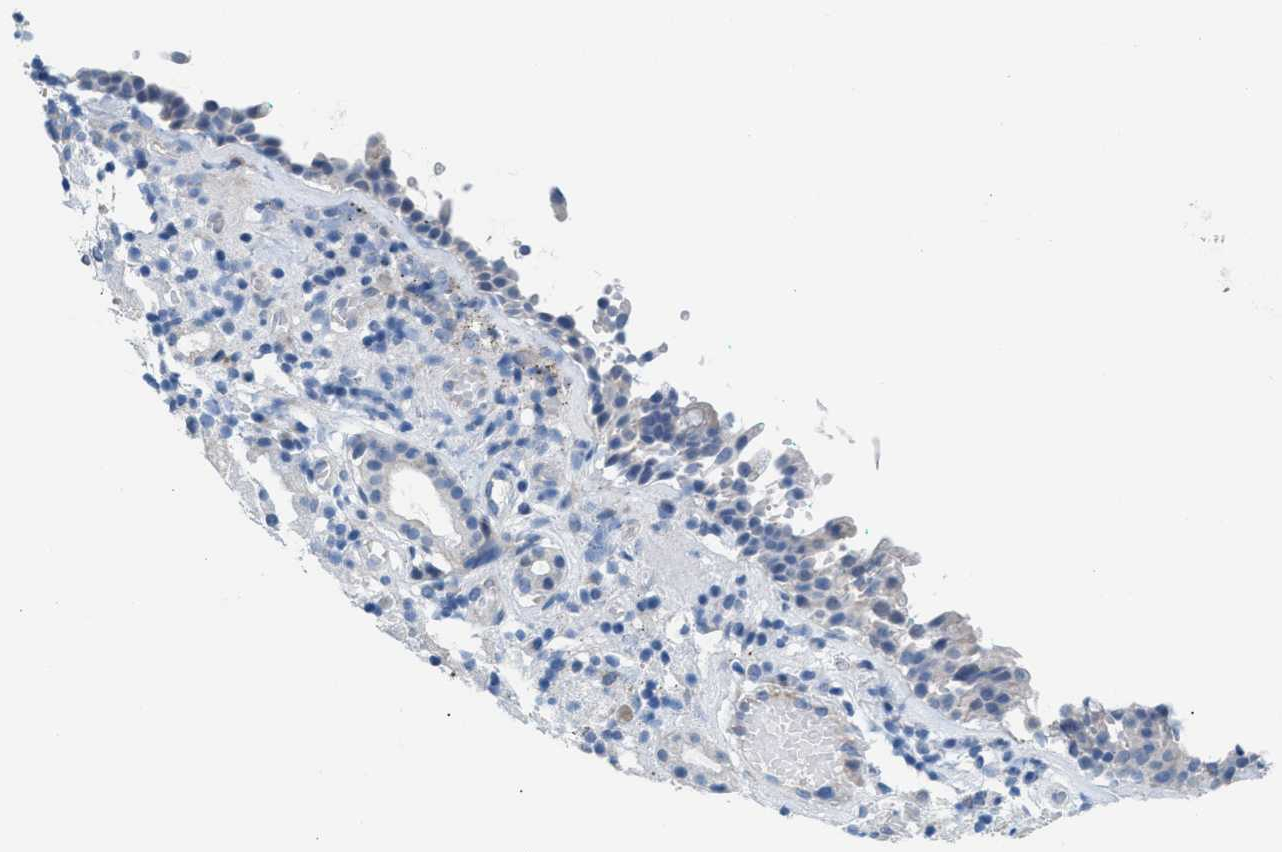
{"staining": {"intensity": "negative", "quantity": "none", "location": "none"}, "tissue": "nasopharynx", "cell_type": "Respiratory epithelial cells", "image_type": "normal", "snomed": [{"axis": "morphology", "description": "Normal tissue, NOS"}, {"axis": "morphology", "description": "Basal cell carcinoma"}, {"axis": "topography", "description": "Cartilage tissue"}, {"axis": "topography", "description": "Nasopharynx"}, {"axis": "topography", "description": "Oral tissue"}], "caption": "Respiratory epithelial cells are negative for brown protein staining in benign nasopharynx. The staining was performed using DAB to visualize the protein expression in brown, while the nuclei were stained in blue with hematoxylin (Magnification: 20x).", "gene": "MPP3", "patient": {"sex": "female", "age": 77}}